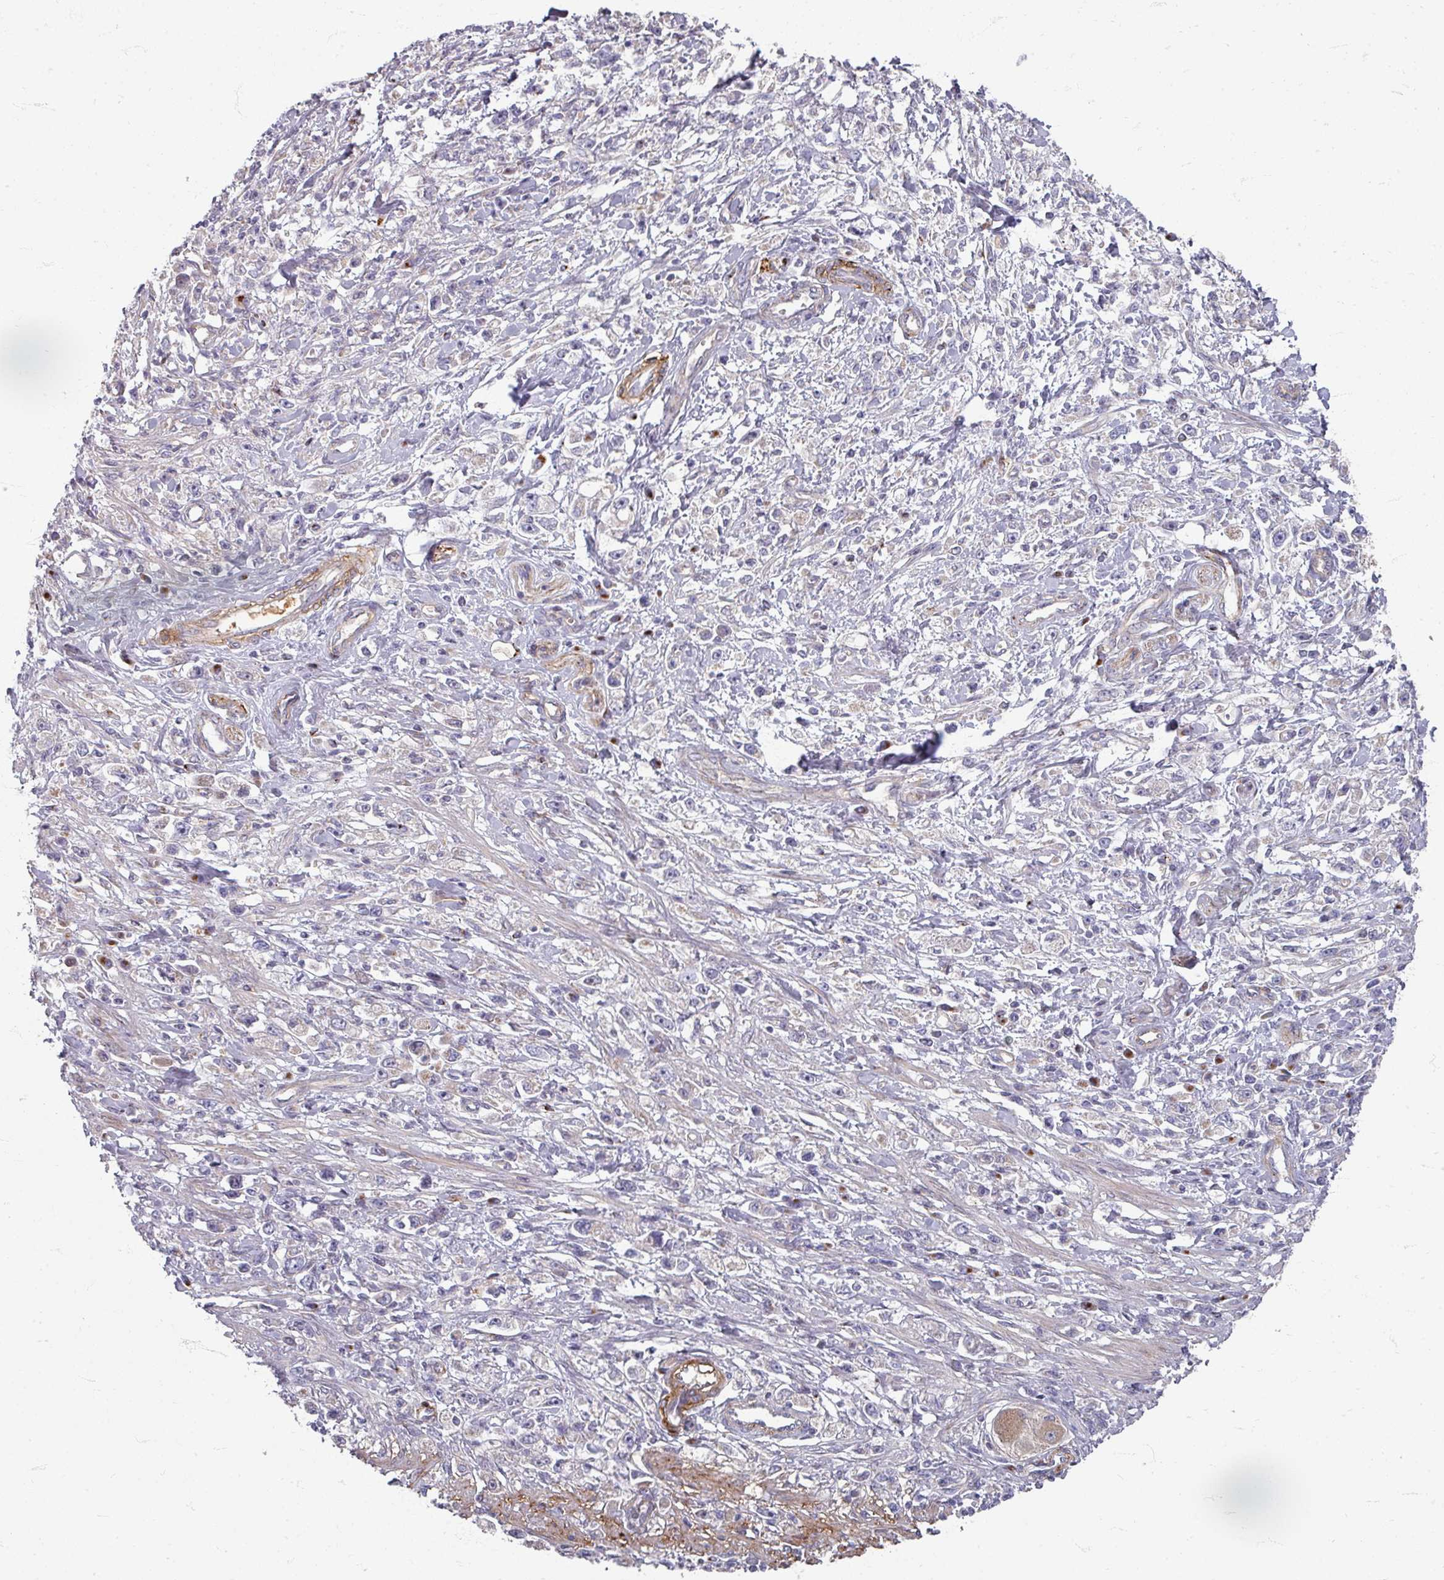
{"staining": {"intensity": "negative", "quantity": "none", "location": "none"}, "tissue": "stomach cancer", "cell_type": "Tumor cells", "image_type": "cancer", "snomed": [{"axis": "morphology", "description": "Adenocarcinoma, NOS"}, {"axis": "topography", "description": "Stomach"}], "caption": "An IHC histopathology image of adenocarcinoma (stomach) is shown. There is no staining in tumor cells of adenocarcinoma (stomach). The staining is performed using DAB brown chromogen with nuclei counter-stained in using hematoxylin.", "gene": "GABARAPL1", "patient": {"sex": "female", "age": 59}}